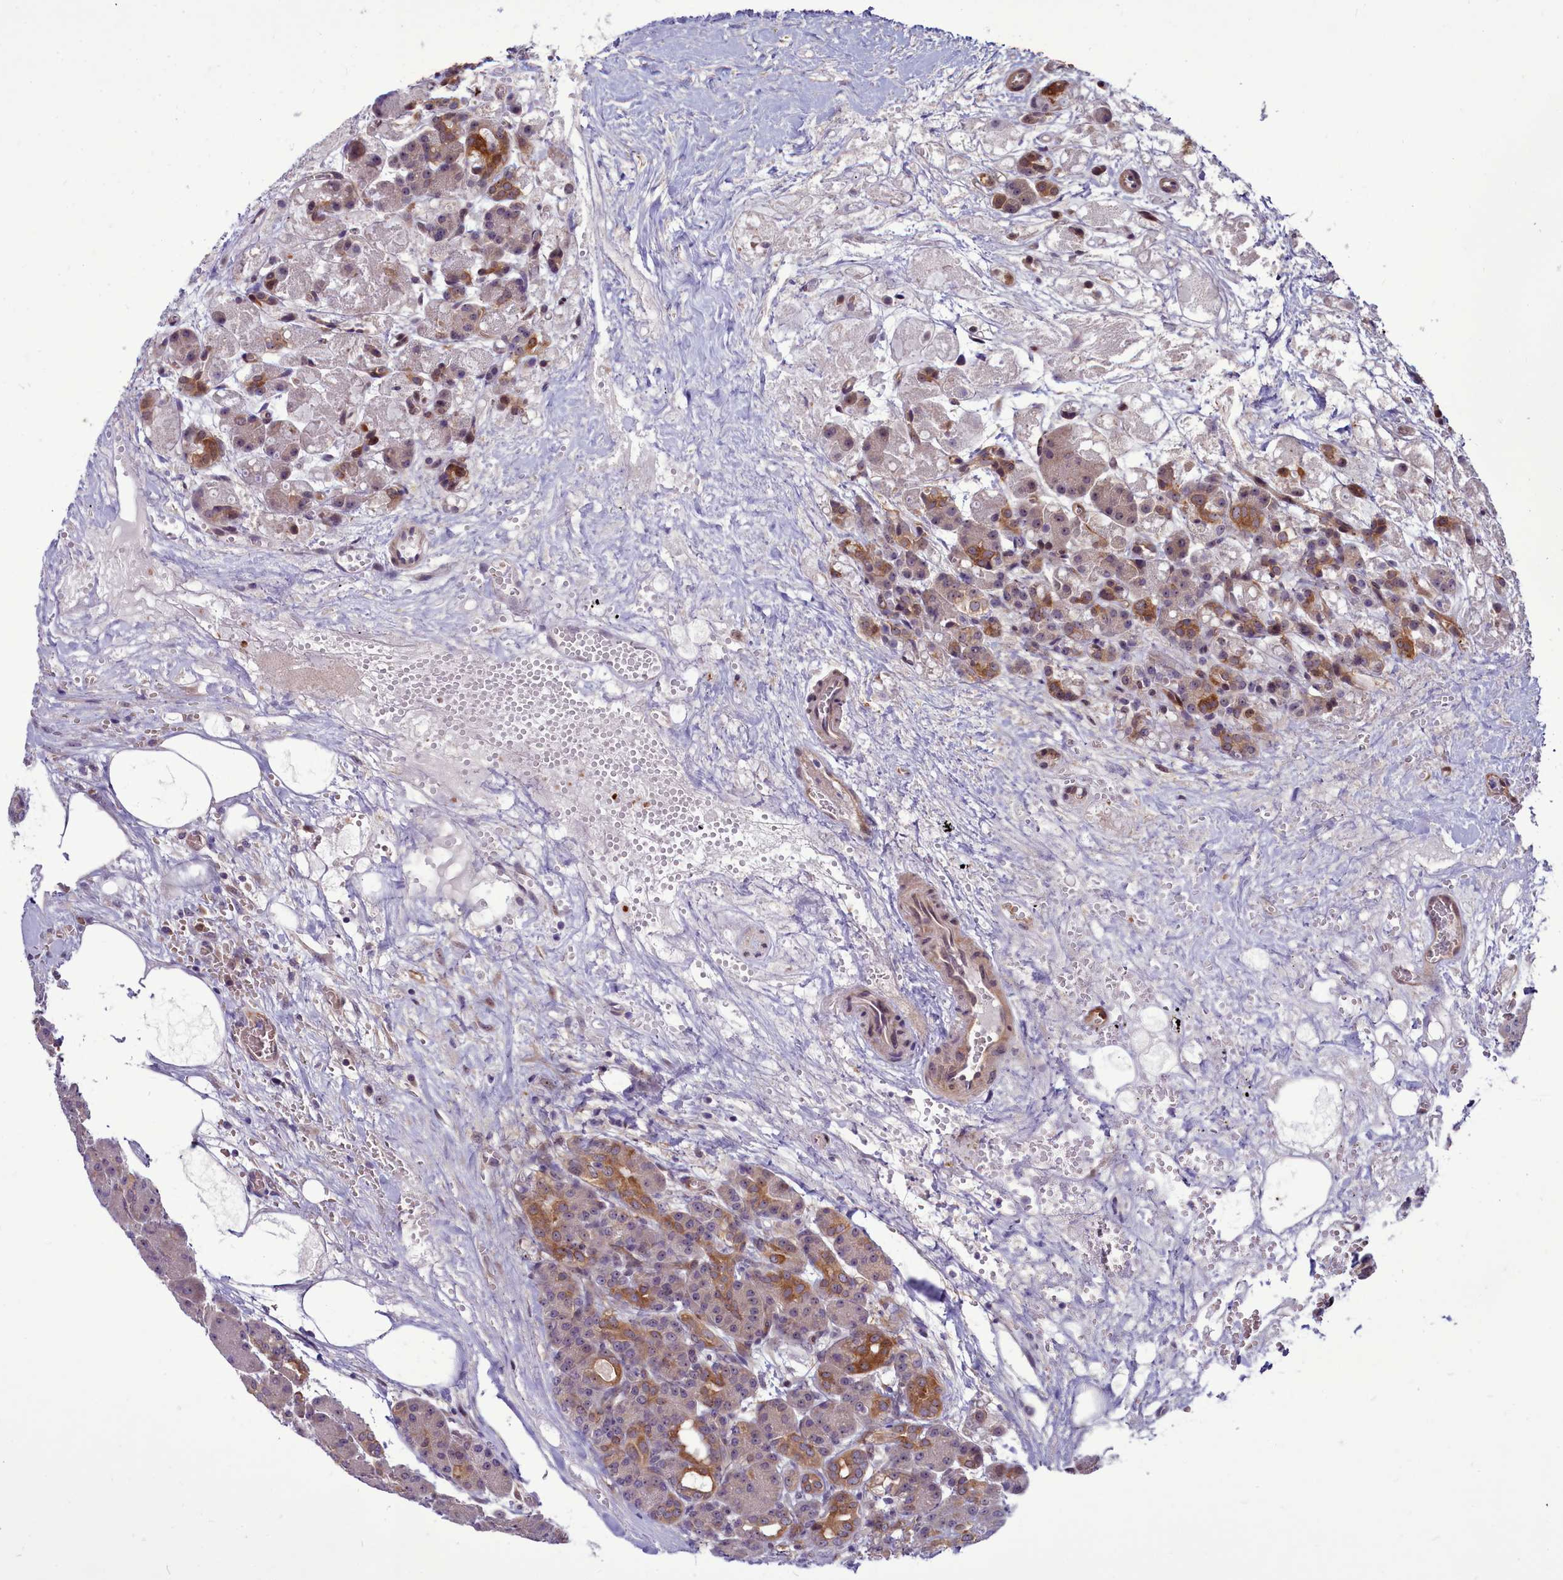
{"staining": {"intensity": "moderate", "quantity": "<25%", "location": "cytoplasmic/membranous,nuclear"}, "tissue": "pancreas", "cell_type": "Exocrine glandular cells", "image_type": "normal", "snomed": [{"axis": "morphology", "description": "Normal tissue, NOS"}, {"axis": "topography", "description": "Pancreas"}], "caption": "IHC staining of unremarkable pancreas, which demonstrates low levels of moderate cytoplasmic/membranous,nuclear expression in approximately <25% of exocrine glandular cells indicating moderate cytoplasmic/membranous,nuclear protein positivity. The staining was performed using DAB (3,3'-diaminobenzidine) (brown) for protein detection and nuclei were counterstained in hematoxylin (blue).", "gene": "BCAR1", "patient": {"sex": "male", "age": 63}}